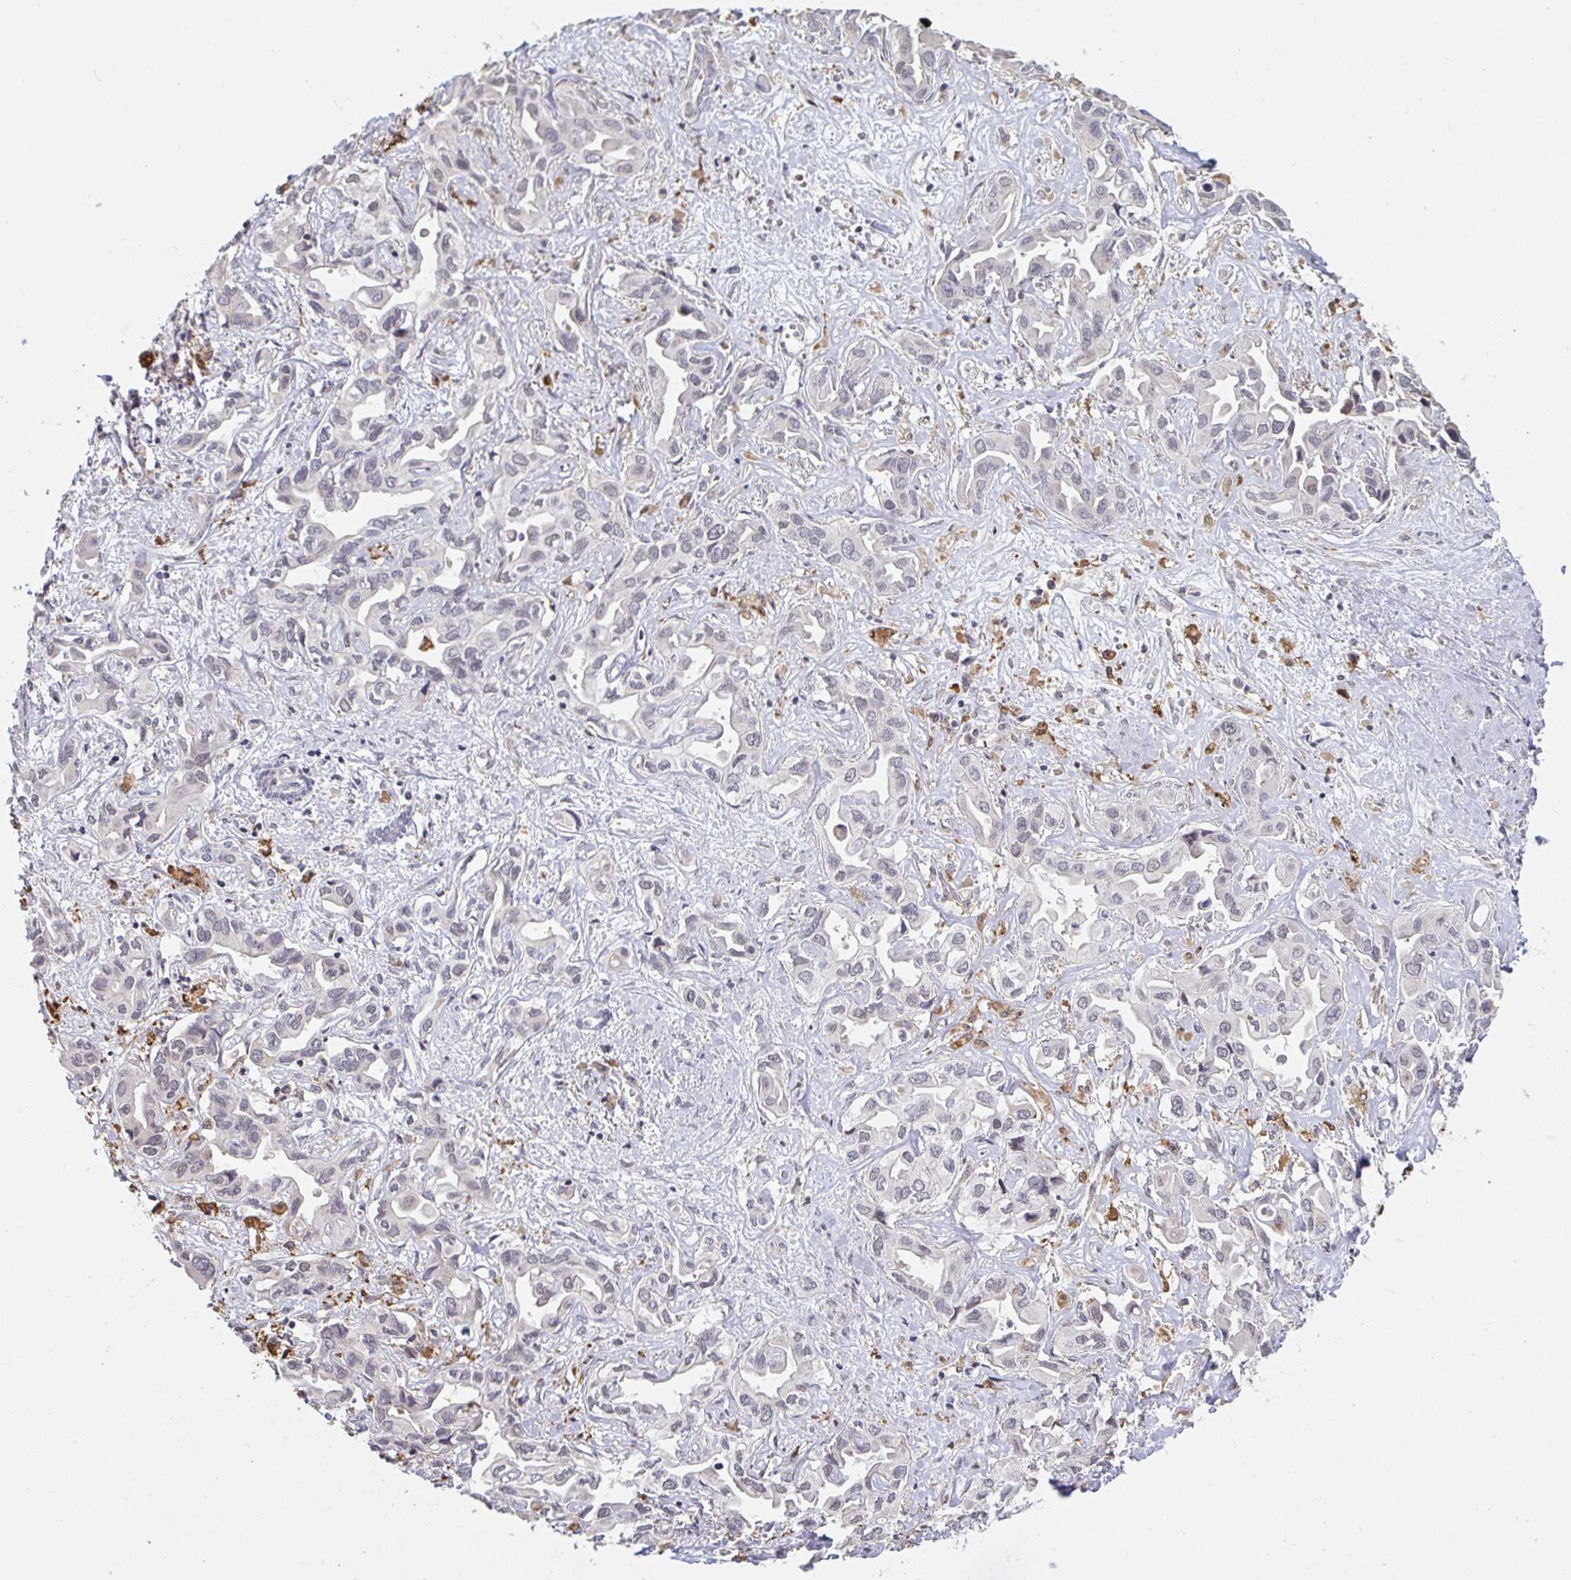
{"staining": {"intensity": "negative", "quantity": "none", "location": "none"}, "tissue": "liver cancer", "cell_type": "Tumor cells", "image_type": "cancer", "snomed": [{"axis": "morphology", "description": "Cholangiocarcinoma"}, {"axis": "topography", "description": "Liver"}], "caption": "Liver cancer (cholangiocarcinoma) was stained to show a protein in brown. There is no significant expression in tumor cells.", "gene": "SAP30", "patient": {"sex": "female", "age": 64}}